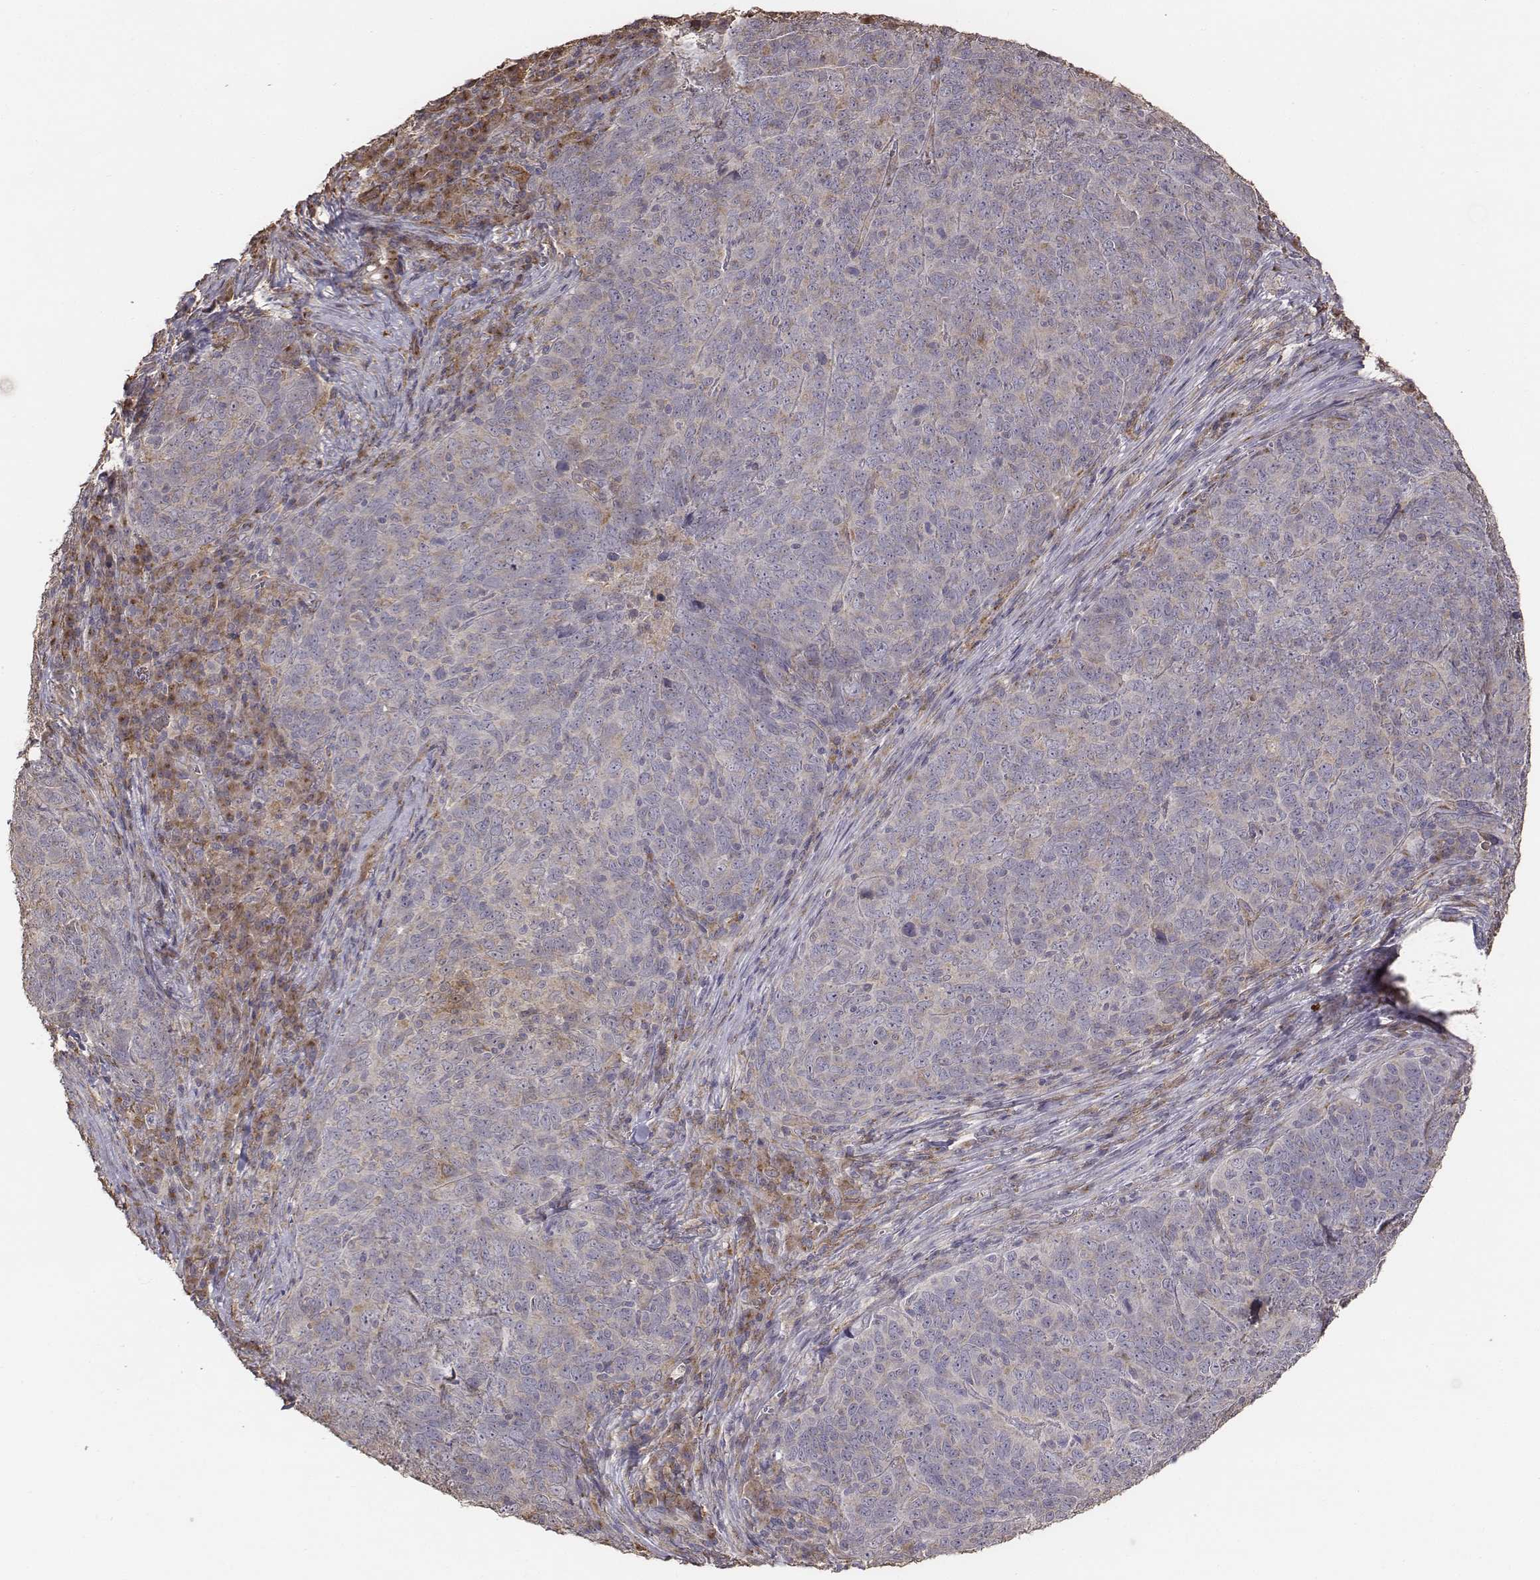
{"staining": {"intensity": "weak", "quantity": "25%-75%", "location": "cytoplasmic/membranous"}, "tissue": "skin cancer", "cell_type": "Tumor cells", "image_type": "cancer", "snomed": [{"axis": "morphology", "description": "Squamous cell carcinoma, NOS"}, {"axis": "topography", "description": "Skin"}, {"axis": "topography", "description": "Anal"}], "caption": "Protein expression analysis of skin cancer exhibits weak cytoplasmic/membranous positivity in about 25%-75% of tumor cells.", "gene": "AP1B1", "patient": {"sex": "female", "age": 51}}